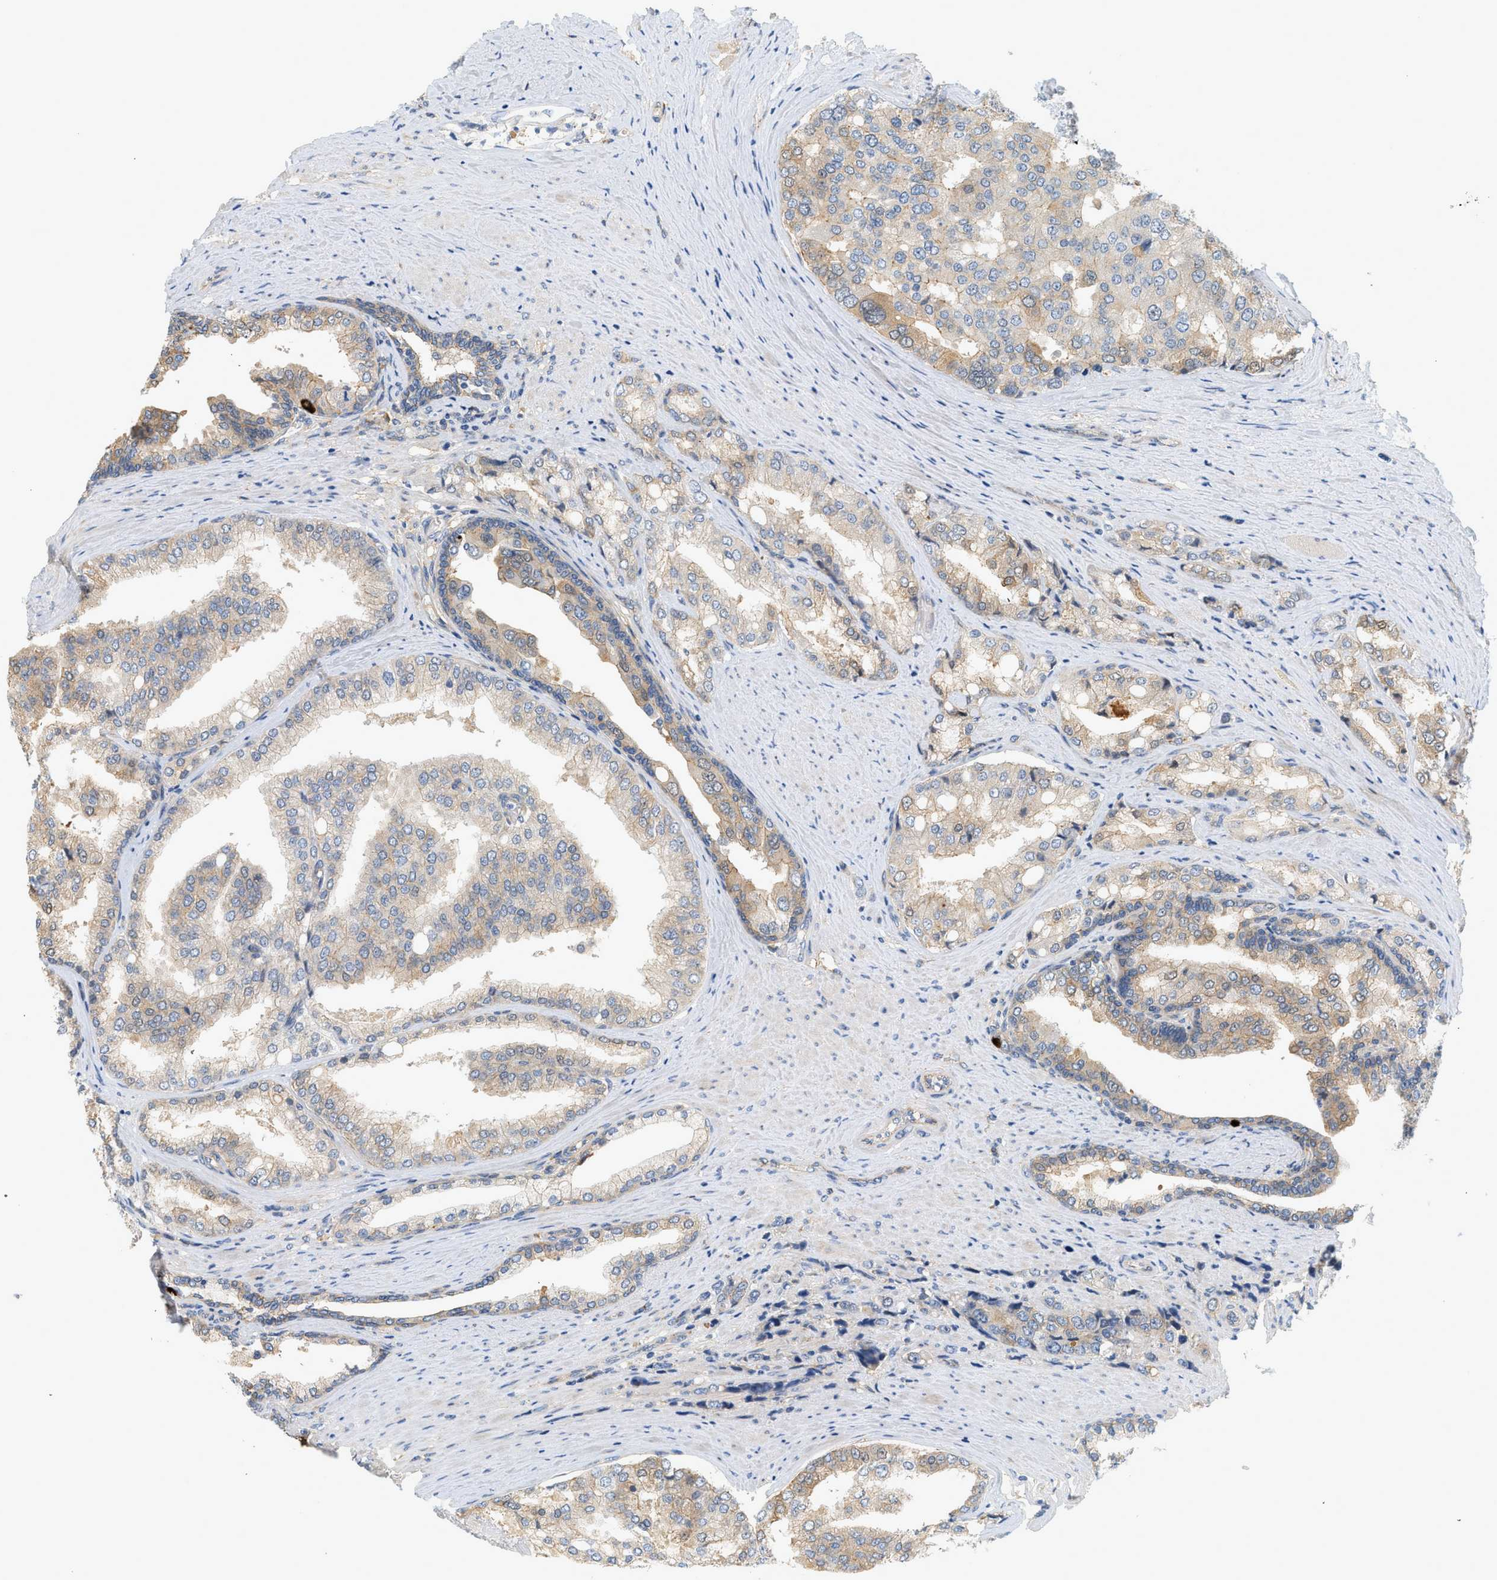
{"staining": {"intensity": "weak", "quantity": "<25%", "location": "cytoplasmic/membranous"}, "tissue": "prostate cancer", "cell_type": "Tumor cells", "image_type": "cancer", "snomed": [{"axis": "morphology", "description": "Adenocarcinoma, High grade"}, {"axis": "topography", "description": "Prostate"}], "caption": "High magnification brightfield microscopy of prostate cancer stained with DAB (3,3'-diaminobenzidine) (brown) and counterstained with hematoxylin (blue): tumor cells show no significant staining.", "gene": "CTXN1", "patient": {"sex": "male", "age": 50}}